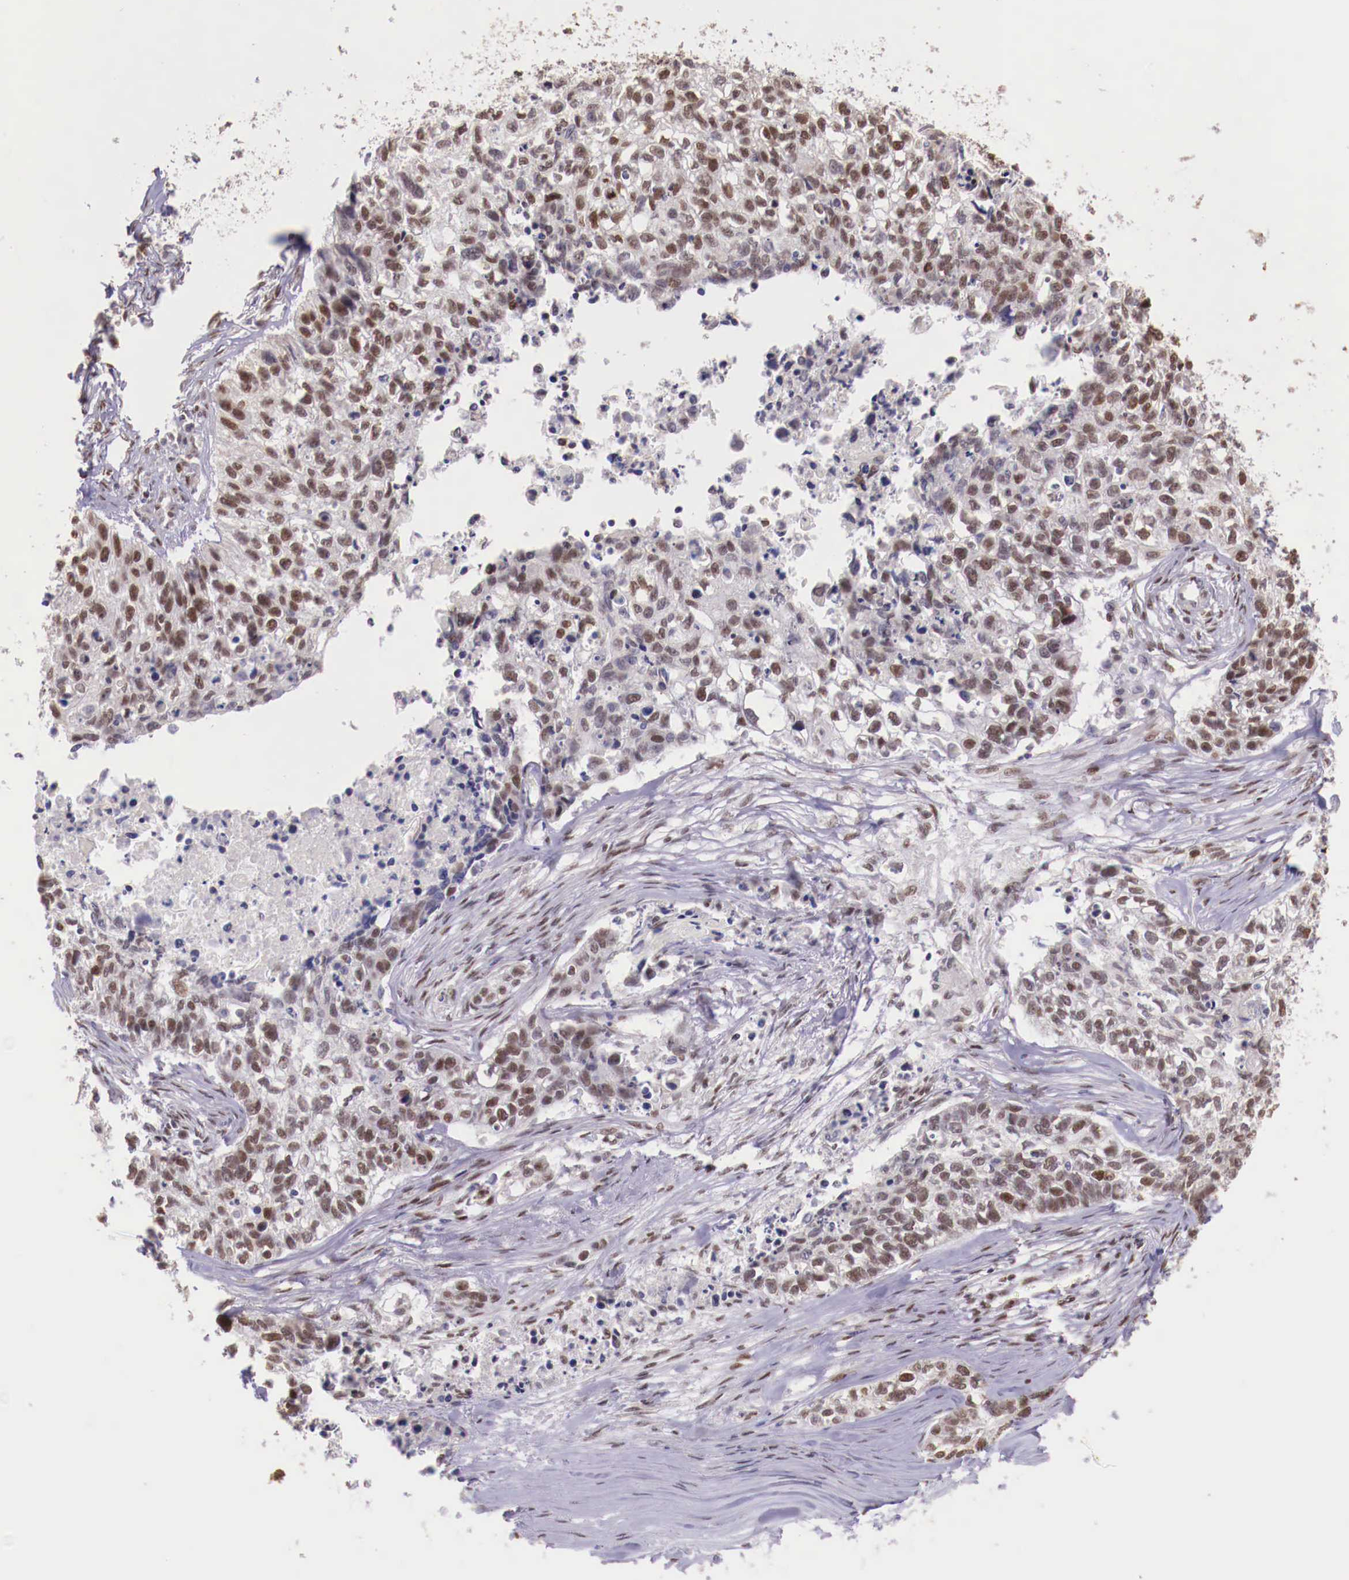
{"staining": {"intensity": "weak", "quantity": "25%-75%", "location": "nuclear"}, "tissue": "lung cancer", "cell_type": "Tumor cells", "image_type": "cancer", "snomed": [{"axis": "morphology", "description": "Squamous cell carcinoma, NOS"}, {"axis": "topography", "description": "Lymph node"}, {"axis": "topography", "description": "Lung"}], "caption": "This is a photomicrograph of IHC staining of lung cancer (squamous cell carcinoma), which shows weak expression in the nuclear of tumor cells.", "gene": "SP1", "patient": {"sex": "male", "age": 74}}